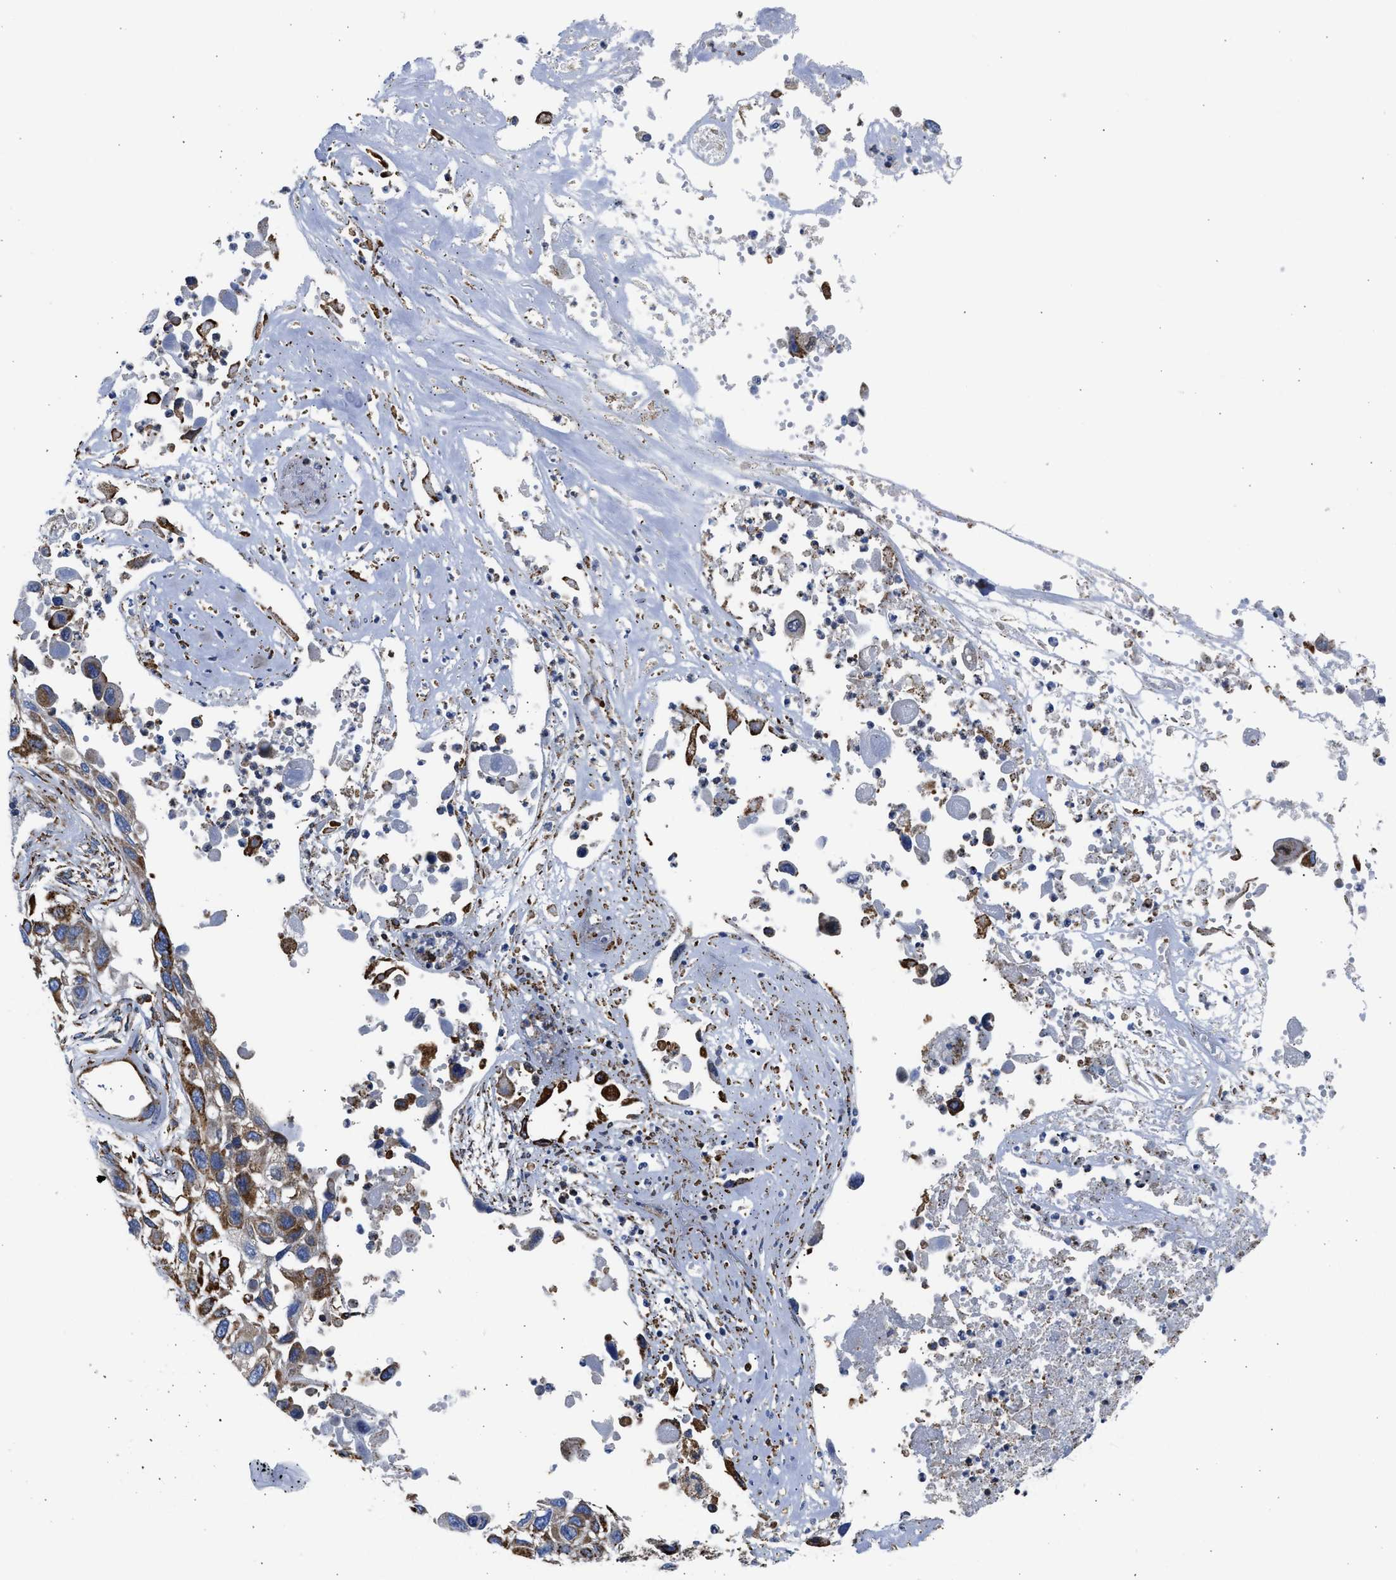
{"staining": {"intensity": "strong", "quantity": "25%-75%", "location": "cytoplasmic/membranous"}, "tissue": "lung cancer", "cell_type": "Tumor cells", "image_type": "cancer", "snomed": [{"axis": "morphology", "description": "Squamous cell carcinoma, NOS"}, {"axis": "topography", "description": "Lung"}], "caption": "A micrograph of human lung cancer stained for a protein reveals strong cytoplasmic/membranous brown staining in tumor cells.", "gene": "CYCS", "patient": {"sex": "male", "age": 71}}